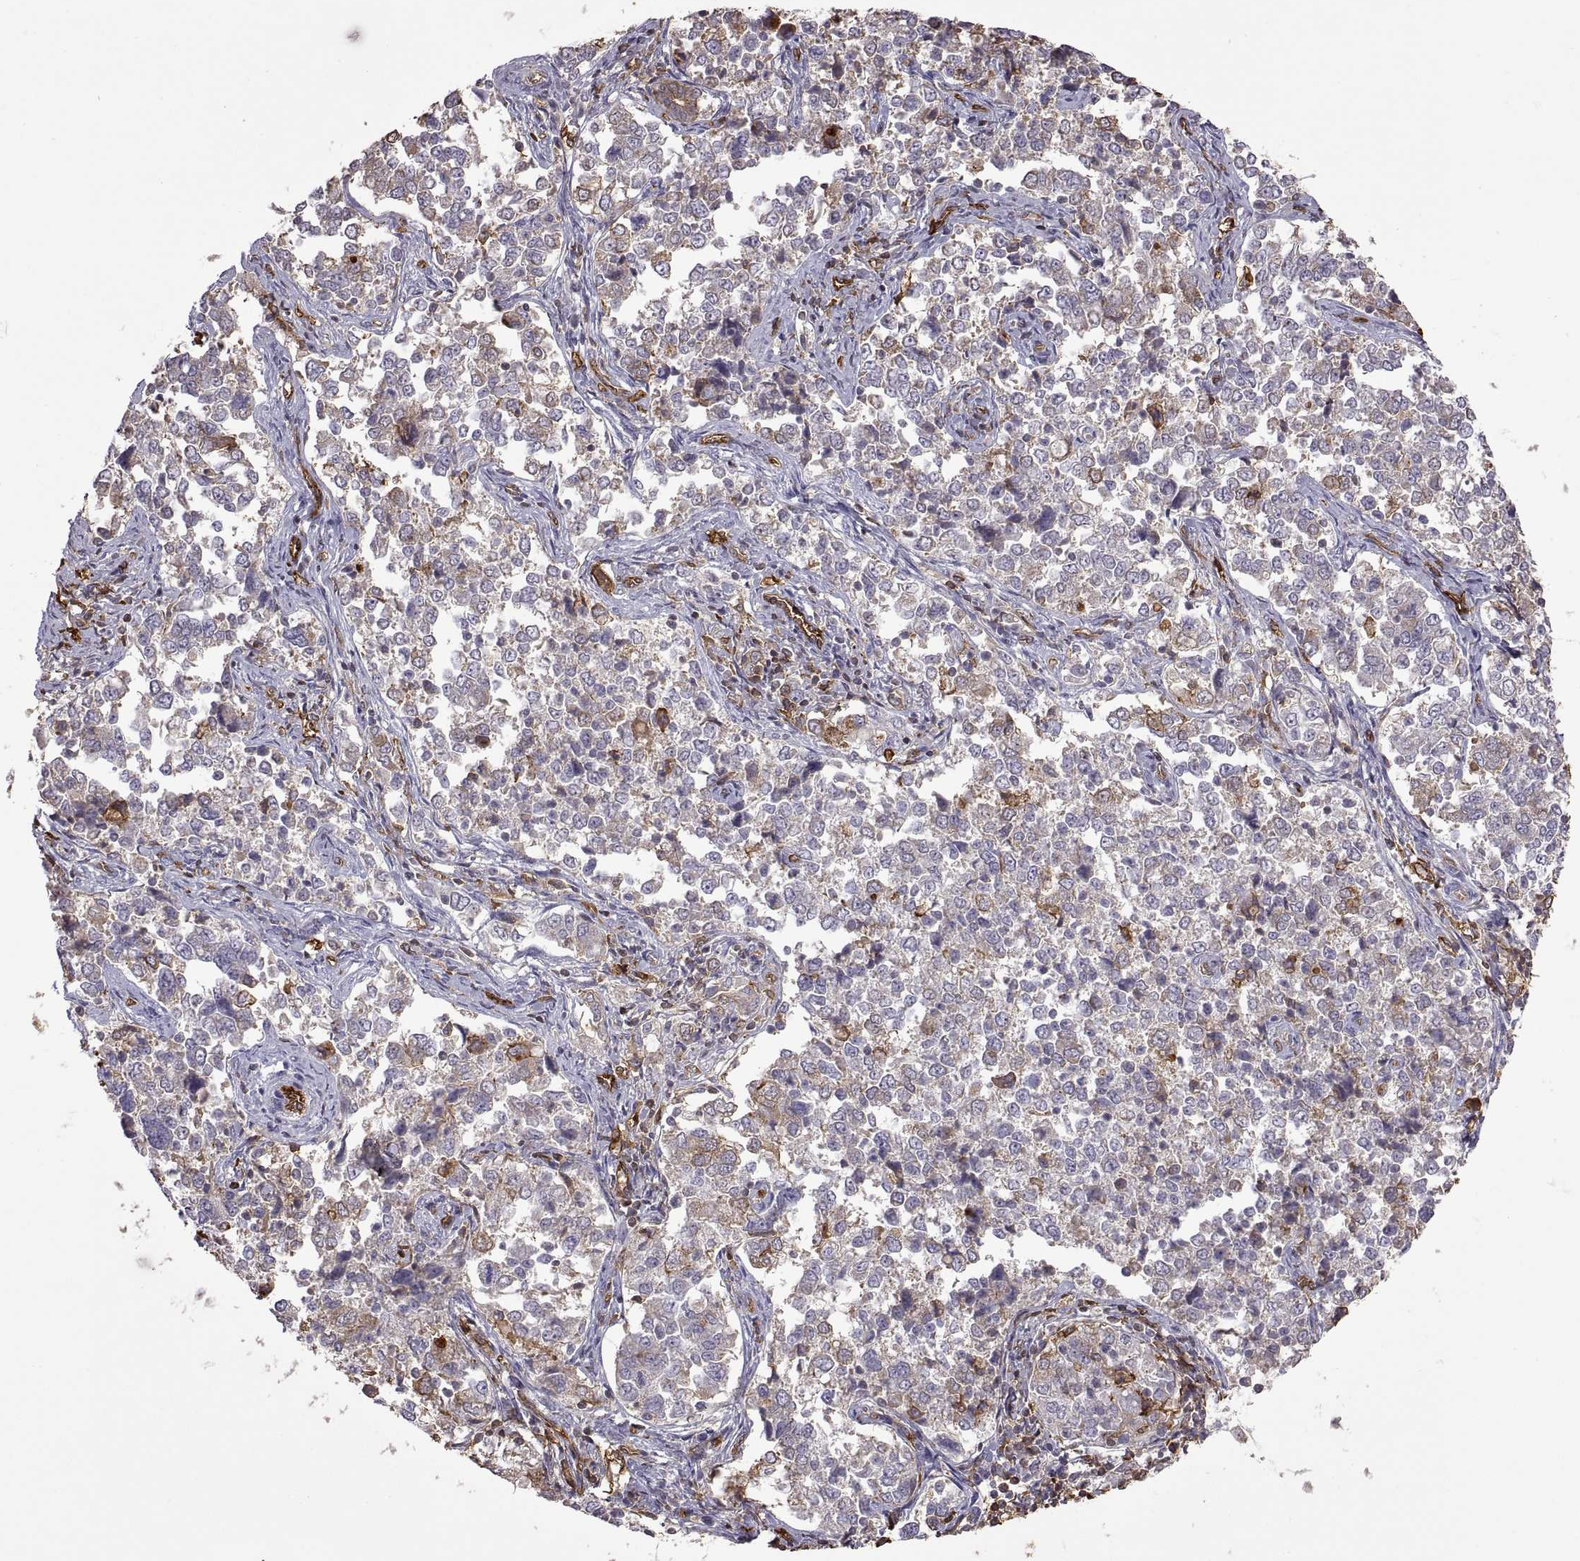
{"staining": {"intensity": "moderate", "quantity": "<25%", "location": "cytoplasmic/membranous"}, "tissue": "endometrial cancer", "cell_type": "Tumor cells", "image_type": "cancer", "snomed": [{"axis": "morphology", "description": "Adenocarcinoma, NOS"}, {"axis": "topography", "description": "Endometrium"}], "caption": "Approximately <25% of tumor cells in human endometrial cancer (adenocarcinoma) show moderate cytoplasmic/membranous protein expression as visualized by brown immunohistochemical staining.", "gene": "S100A10", "patient": {"sex": "female", "age": 43}}